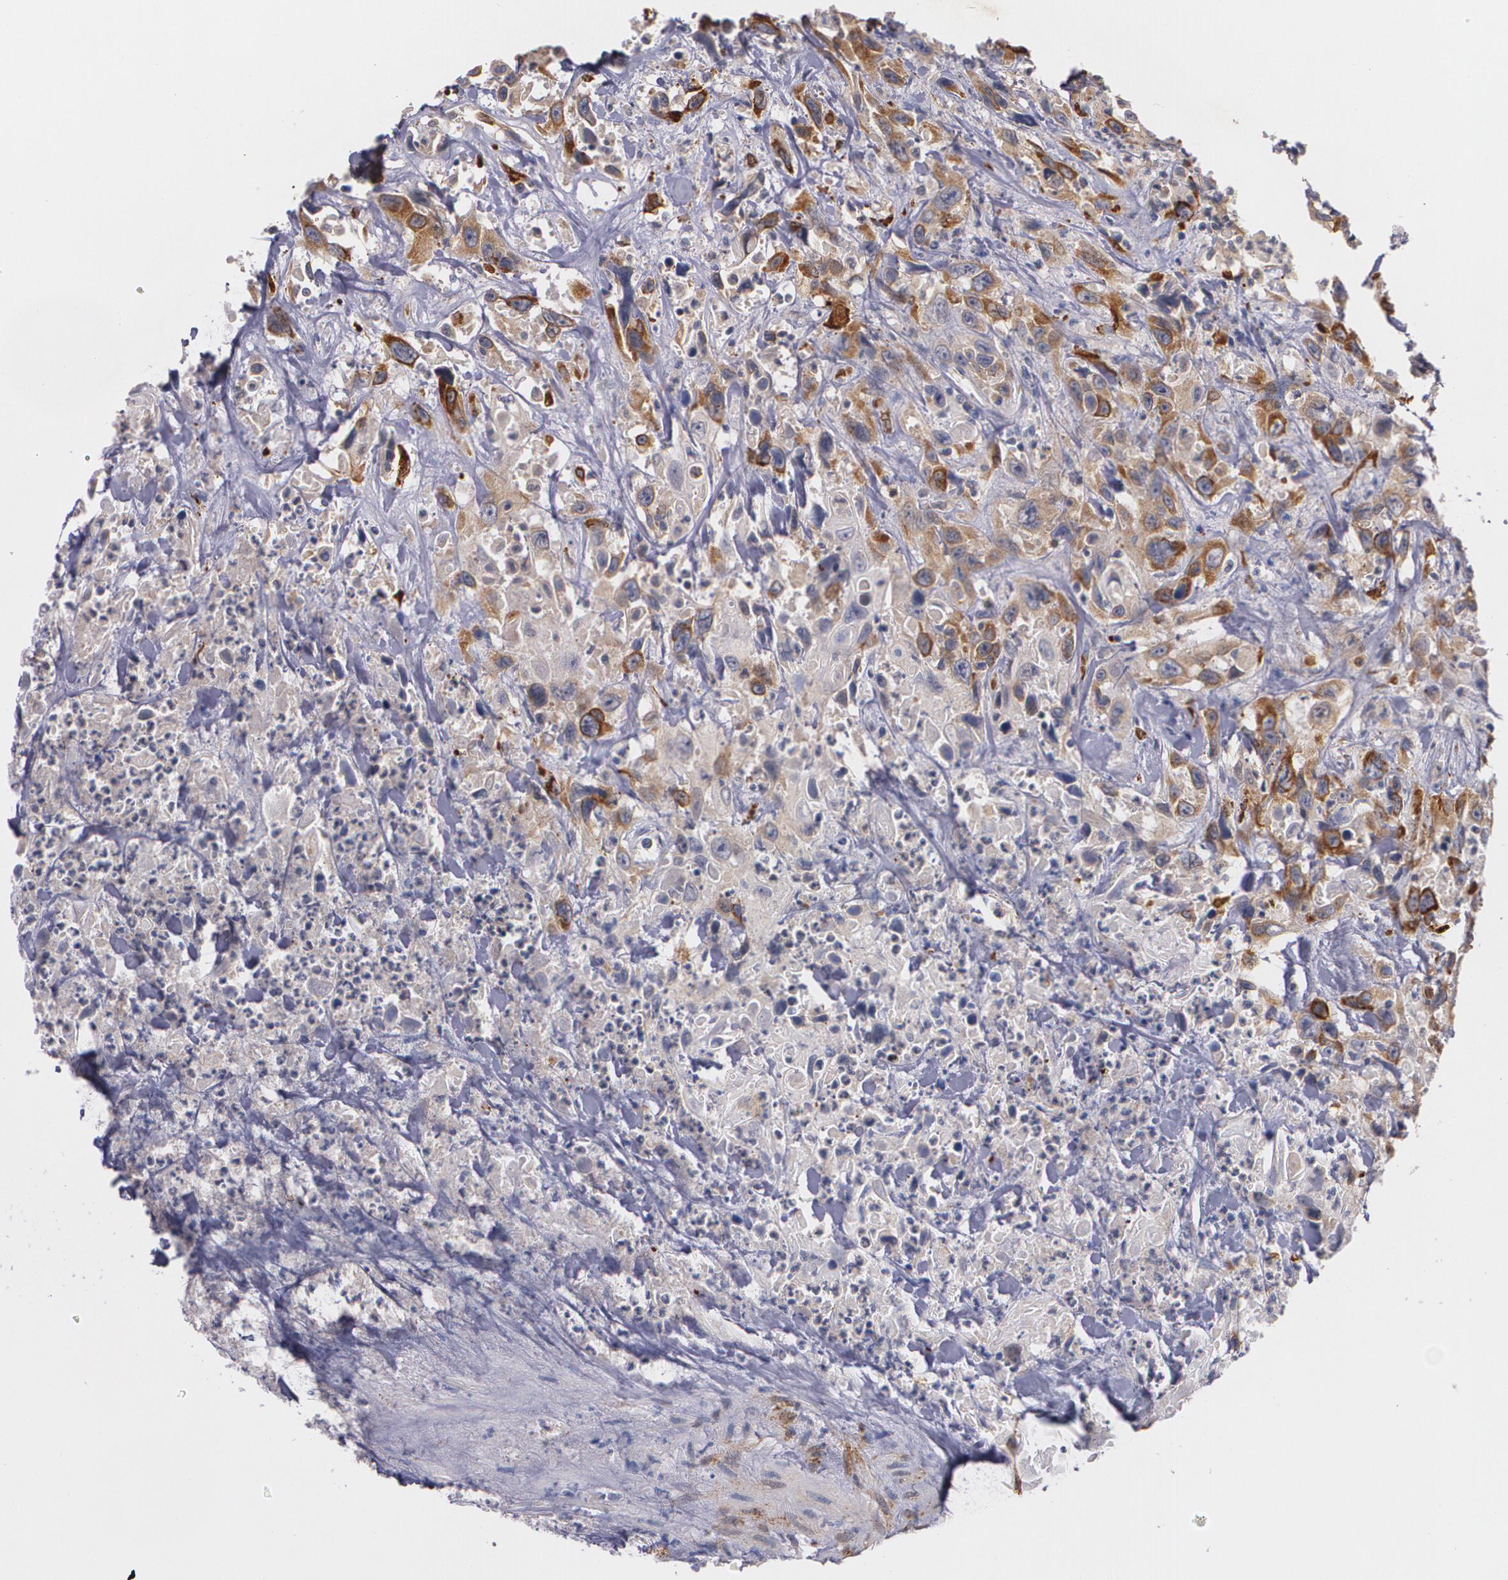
{"staining": {"intensity": "moderate", "quantity": "25%-75%", "location": "cytoplasmic/membranous"}, "tissue": "urothelial cancer", "cell_type": "Tumor cells", "image_type": "cancer", "snomed": [{"axis": "morphology", "description": "Urothelial carcinoma, High grade"}, {"axis": "topography", "description": "Urinary bladder"}], "caption": "An IHC histopathology image of tumor tissue is shown. Protein staining in brown shows moderate cytoplasmic/membranous positivity in urothelial carcinoma (high-grade) within tumor cells.", "gene": "IFNGR2", "patient": {"sex": "female", "age": 84}}